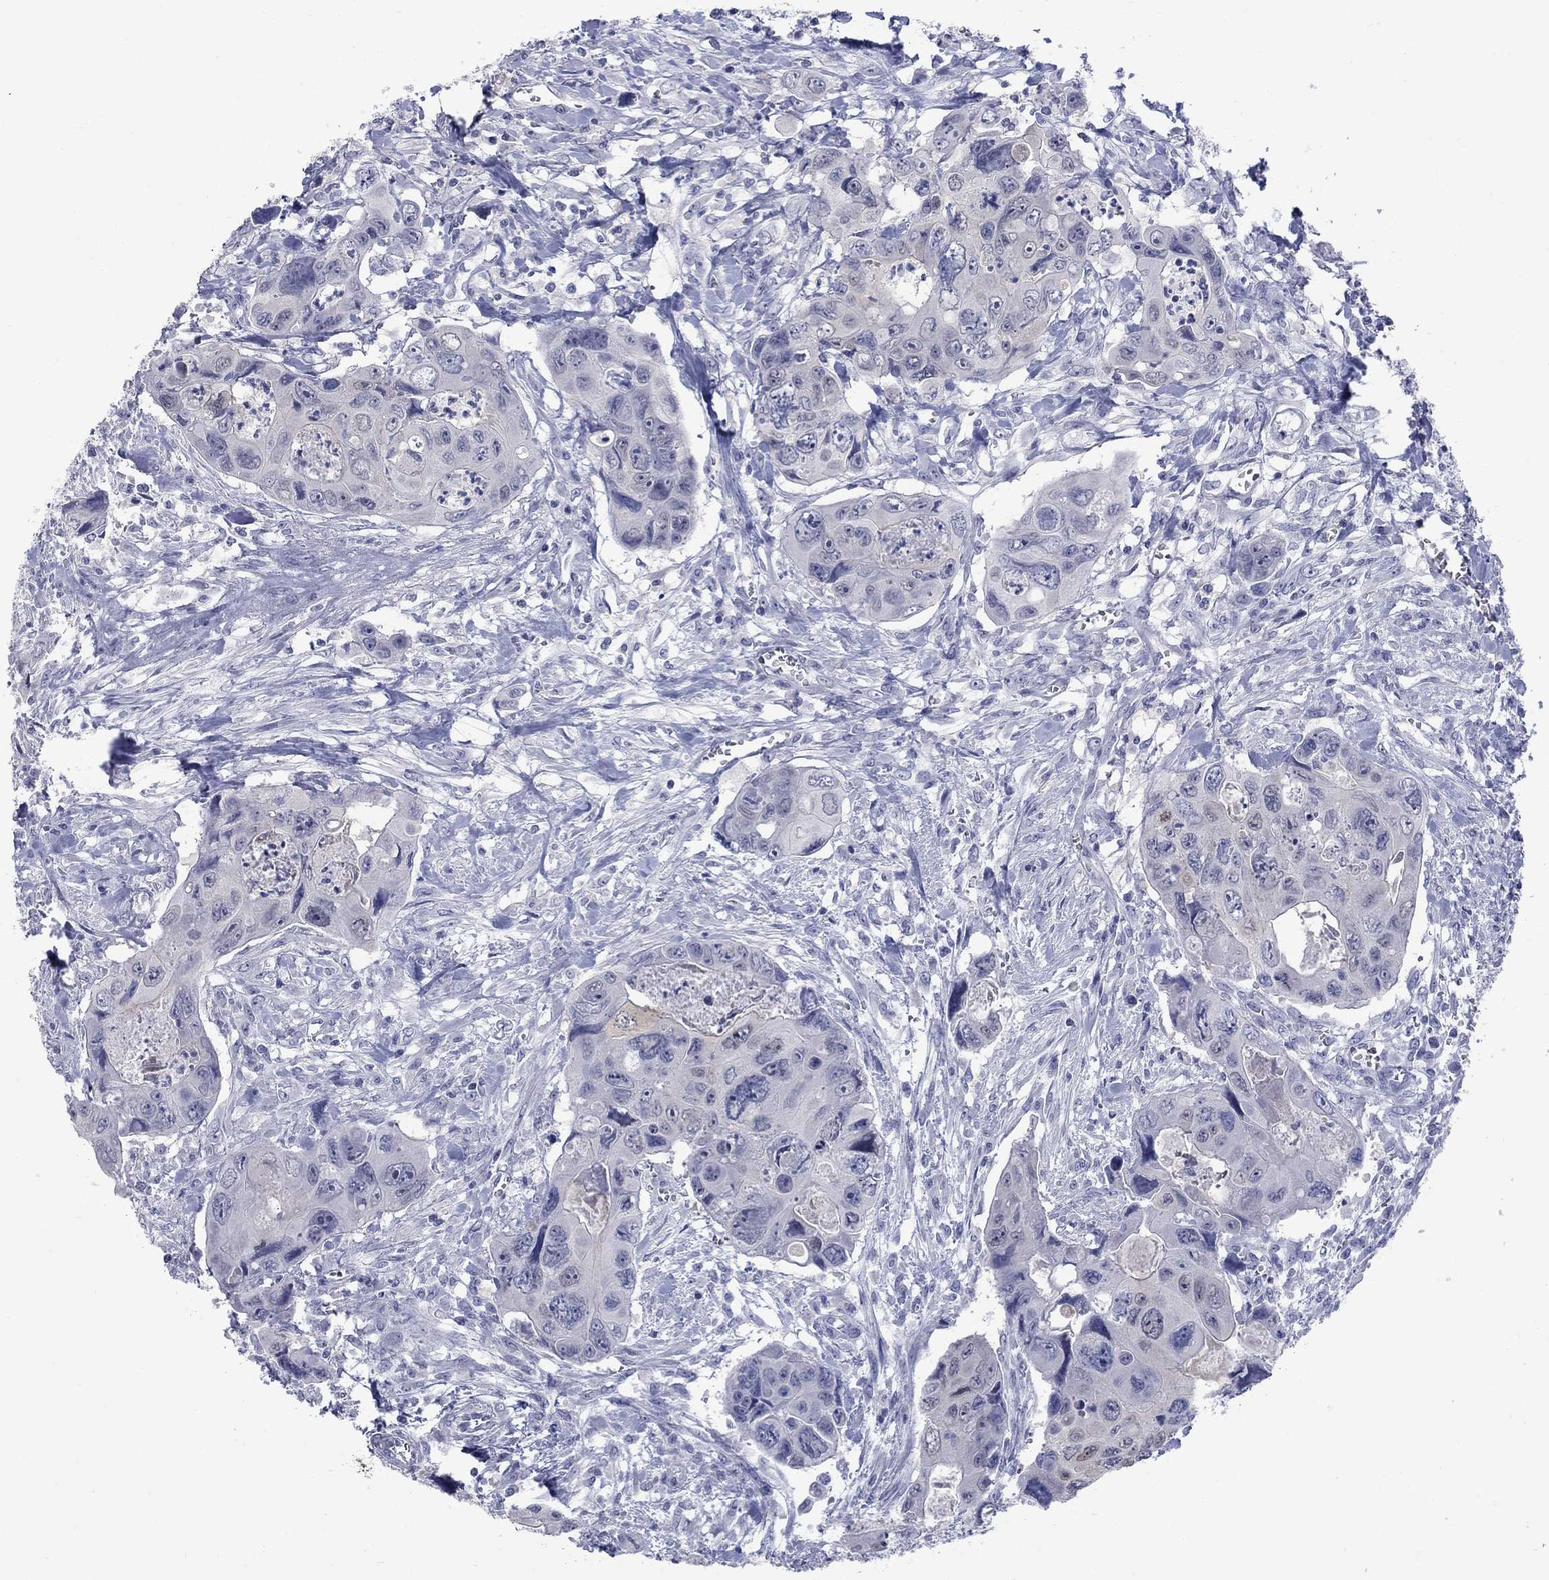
{"staining": {"intensity": "negative", "quantity": "none", "location": "none"}, "tissue": "colorectal cancer", "cell_type": "Tumor cells", "image_type": "cancer", "snomed": [{"axis": "morphology", "description": "Adenocarcinoma, NOS"}, {"axis": "topography", "description": "Rectum"}], "caption": "Image shows no significant protein expression in tumor cells of colorectal adenocarcinoma.", "gene": "ATP6V1G2", "patient": {"sex": "male", "age": 62}}